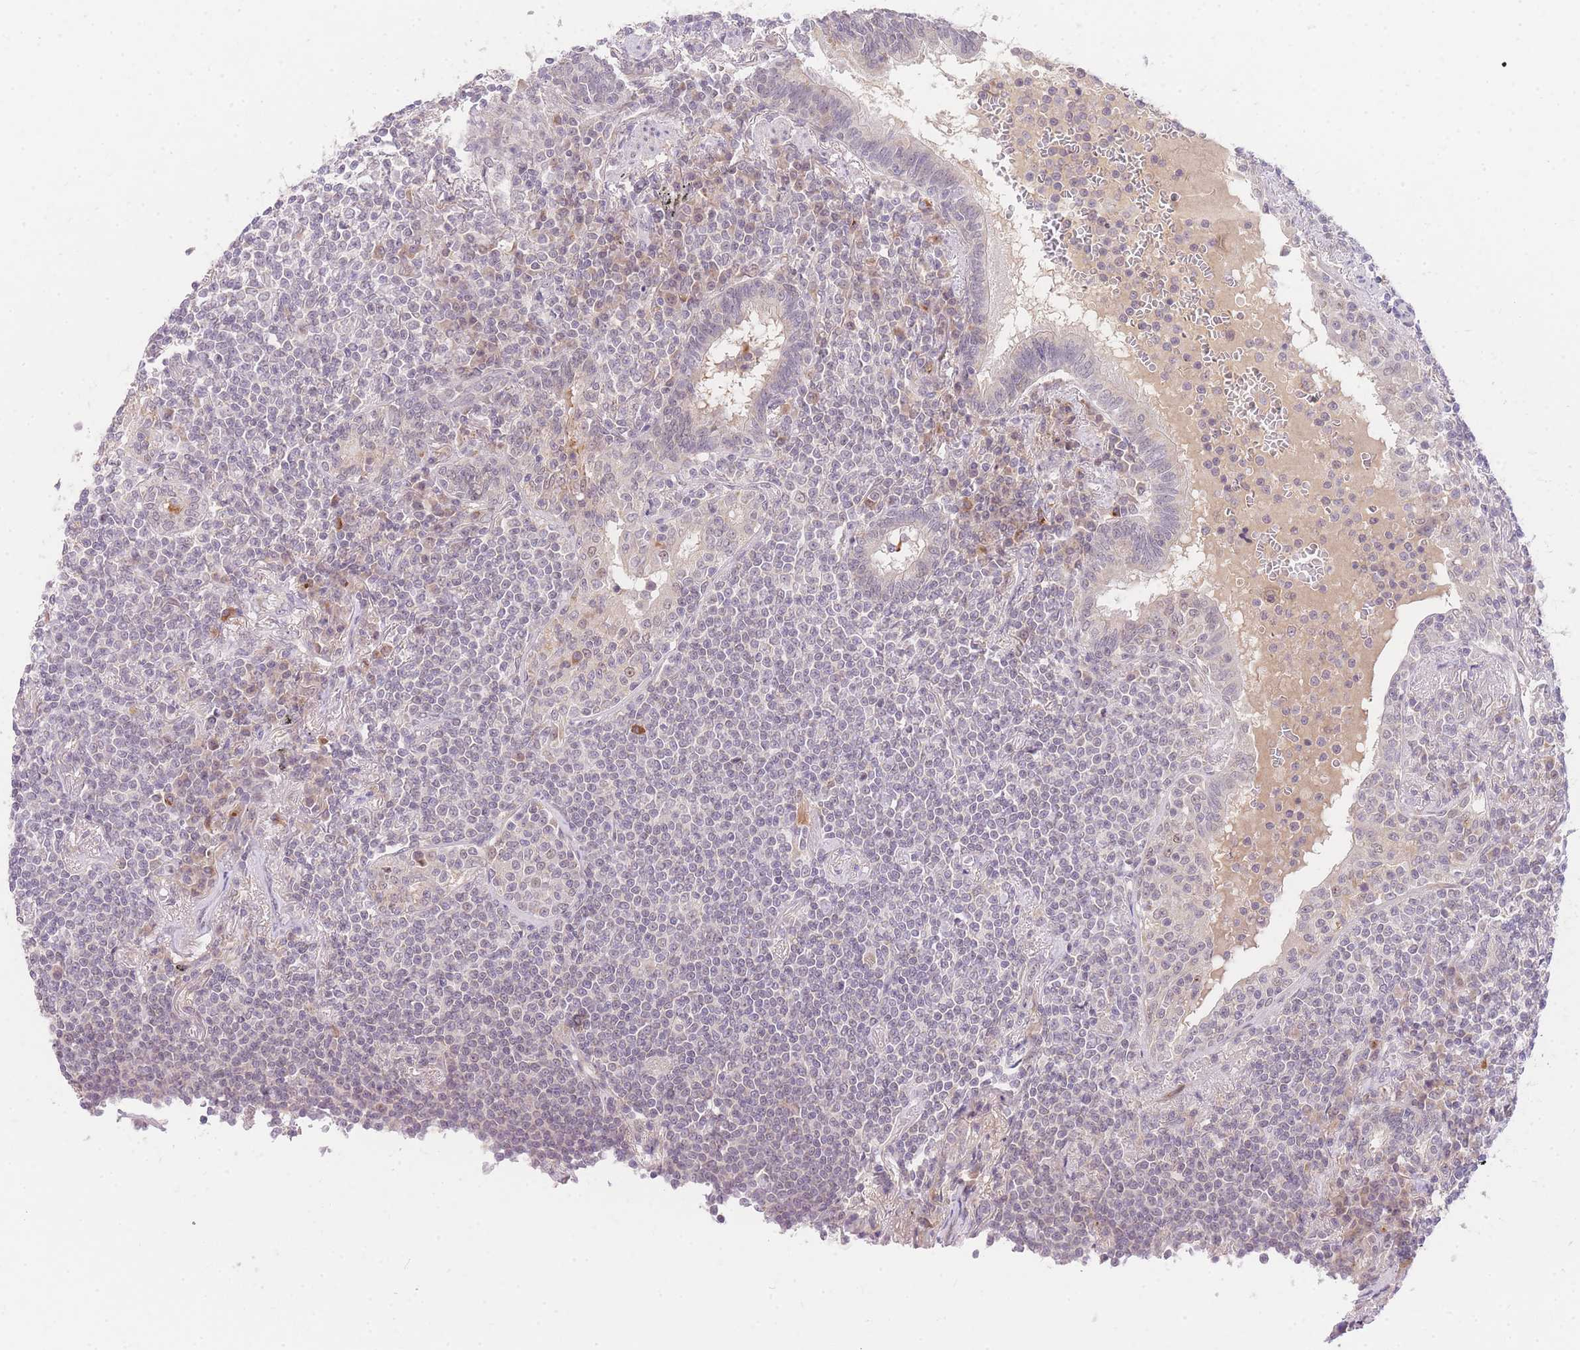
{"staining": {"intensity": "negative", "quantity": "none", "location": "none"}, "tissue": "lymphoma", "cell_type": "Tumor cells", "image_type": "cancer", "snomed": [{"axis": "morphology", "description": "Malignant lymphoma, non-Hodgkin's type, Low grade"}, {"axis": "topography", "description": "Lung"}], "caption": "Immunohistochemical staining of malignant lymphoma, non-Hodgkin's type (low-grade) reveals no significant staining in tumor cells.", "gene": "SLC25A33", "patient": {"sex": "female", "age": 71}}